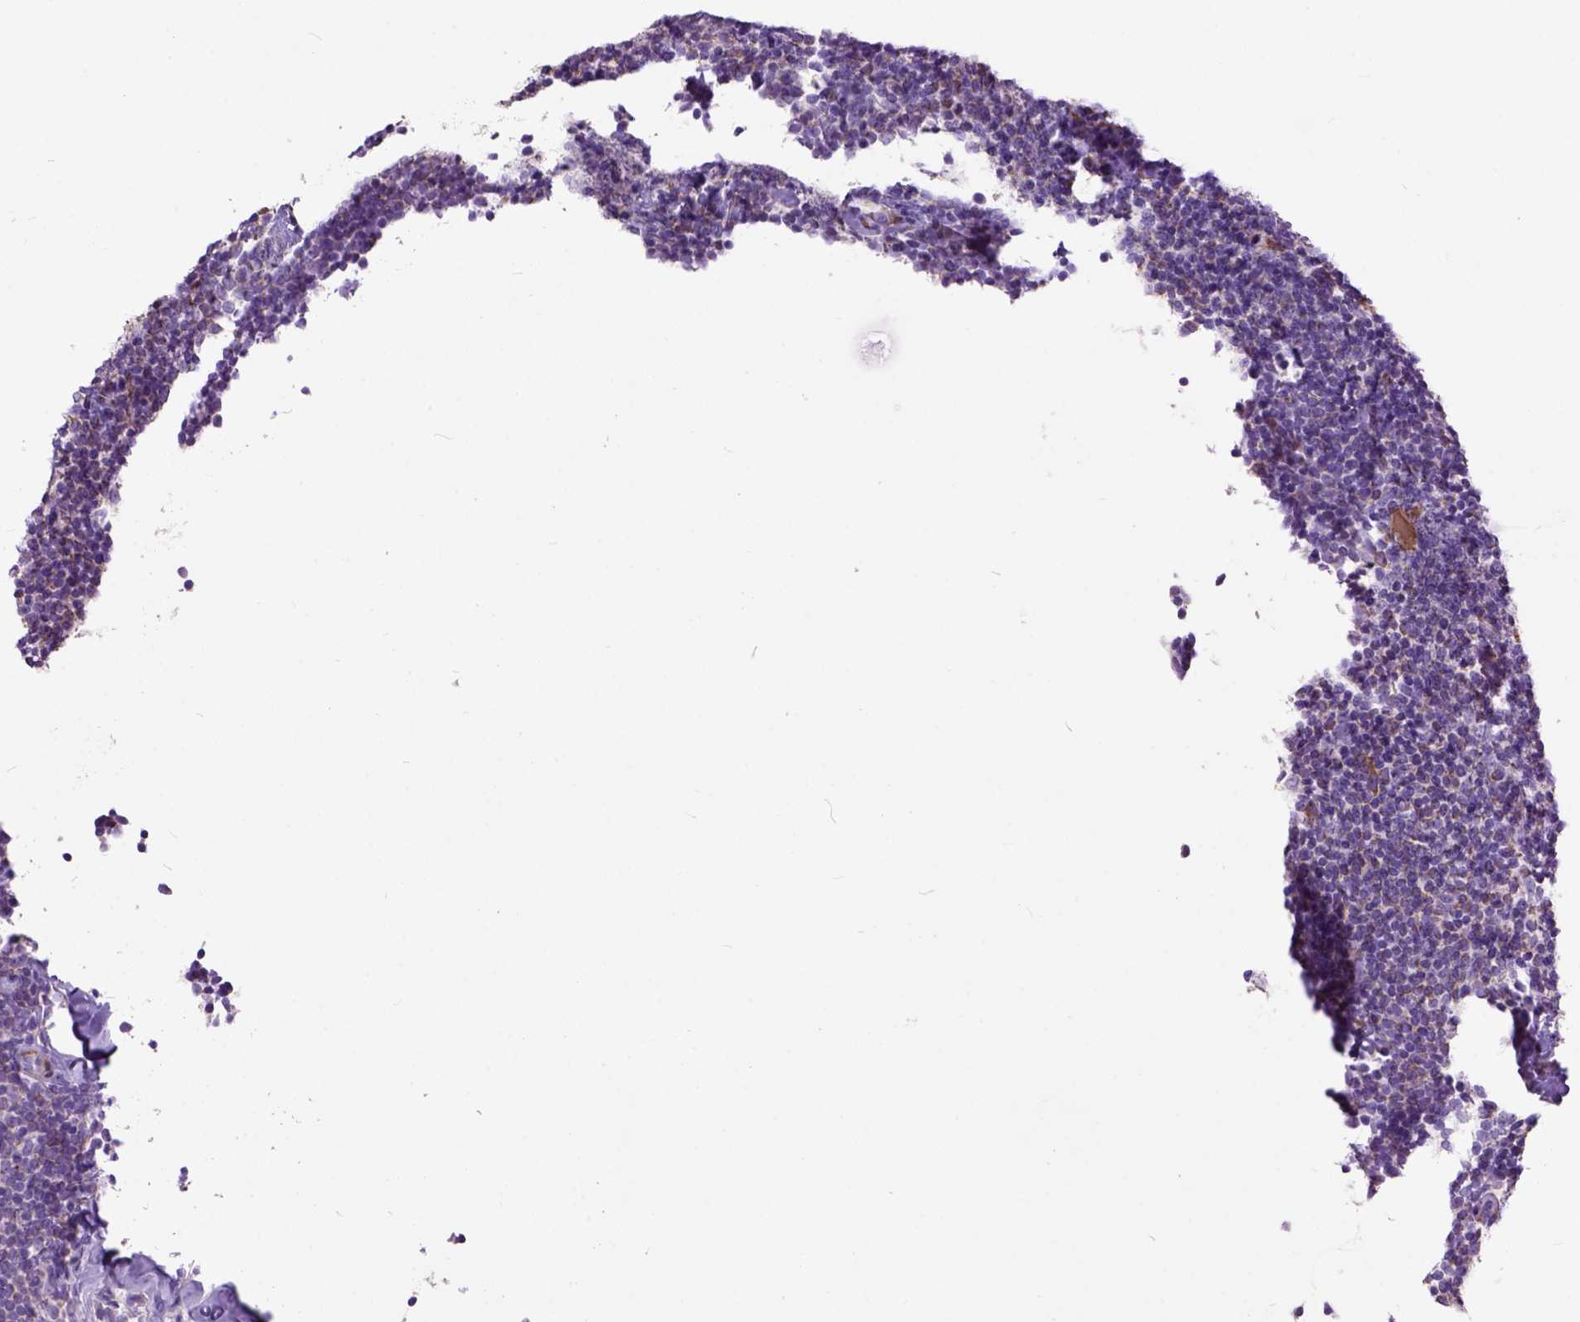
{"staining": {"intensity": "negative", "quantity": "none", "location": "none"}, "tissue": "lymphoma", "cell_type": "Tumor cells", "image_type": "cancer", "snomed": [{"axis": "morphology", "description": "Malignant lymphoma, non-Hodgkin's type, Low grade"}, {"axis": "topography", "description": "Lymph node"}], "caption": "This is a photomicrograph of immunohistochemistry staining of lymphoma, which shows no staining in tumor cells. The staining is performed using DAB brown chromogen with nuclei counter-stained in using hematoxylin.", "gene": "MAPT", "patient": {"sex": "female", "age": 56}}